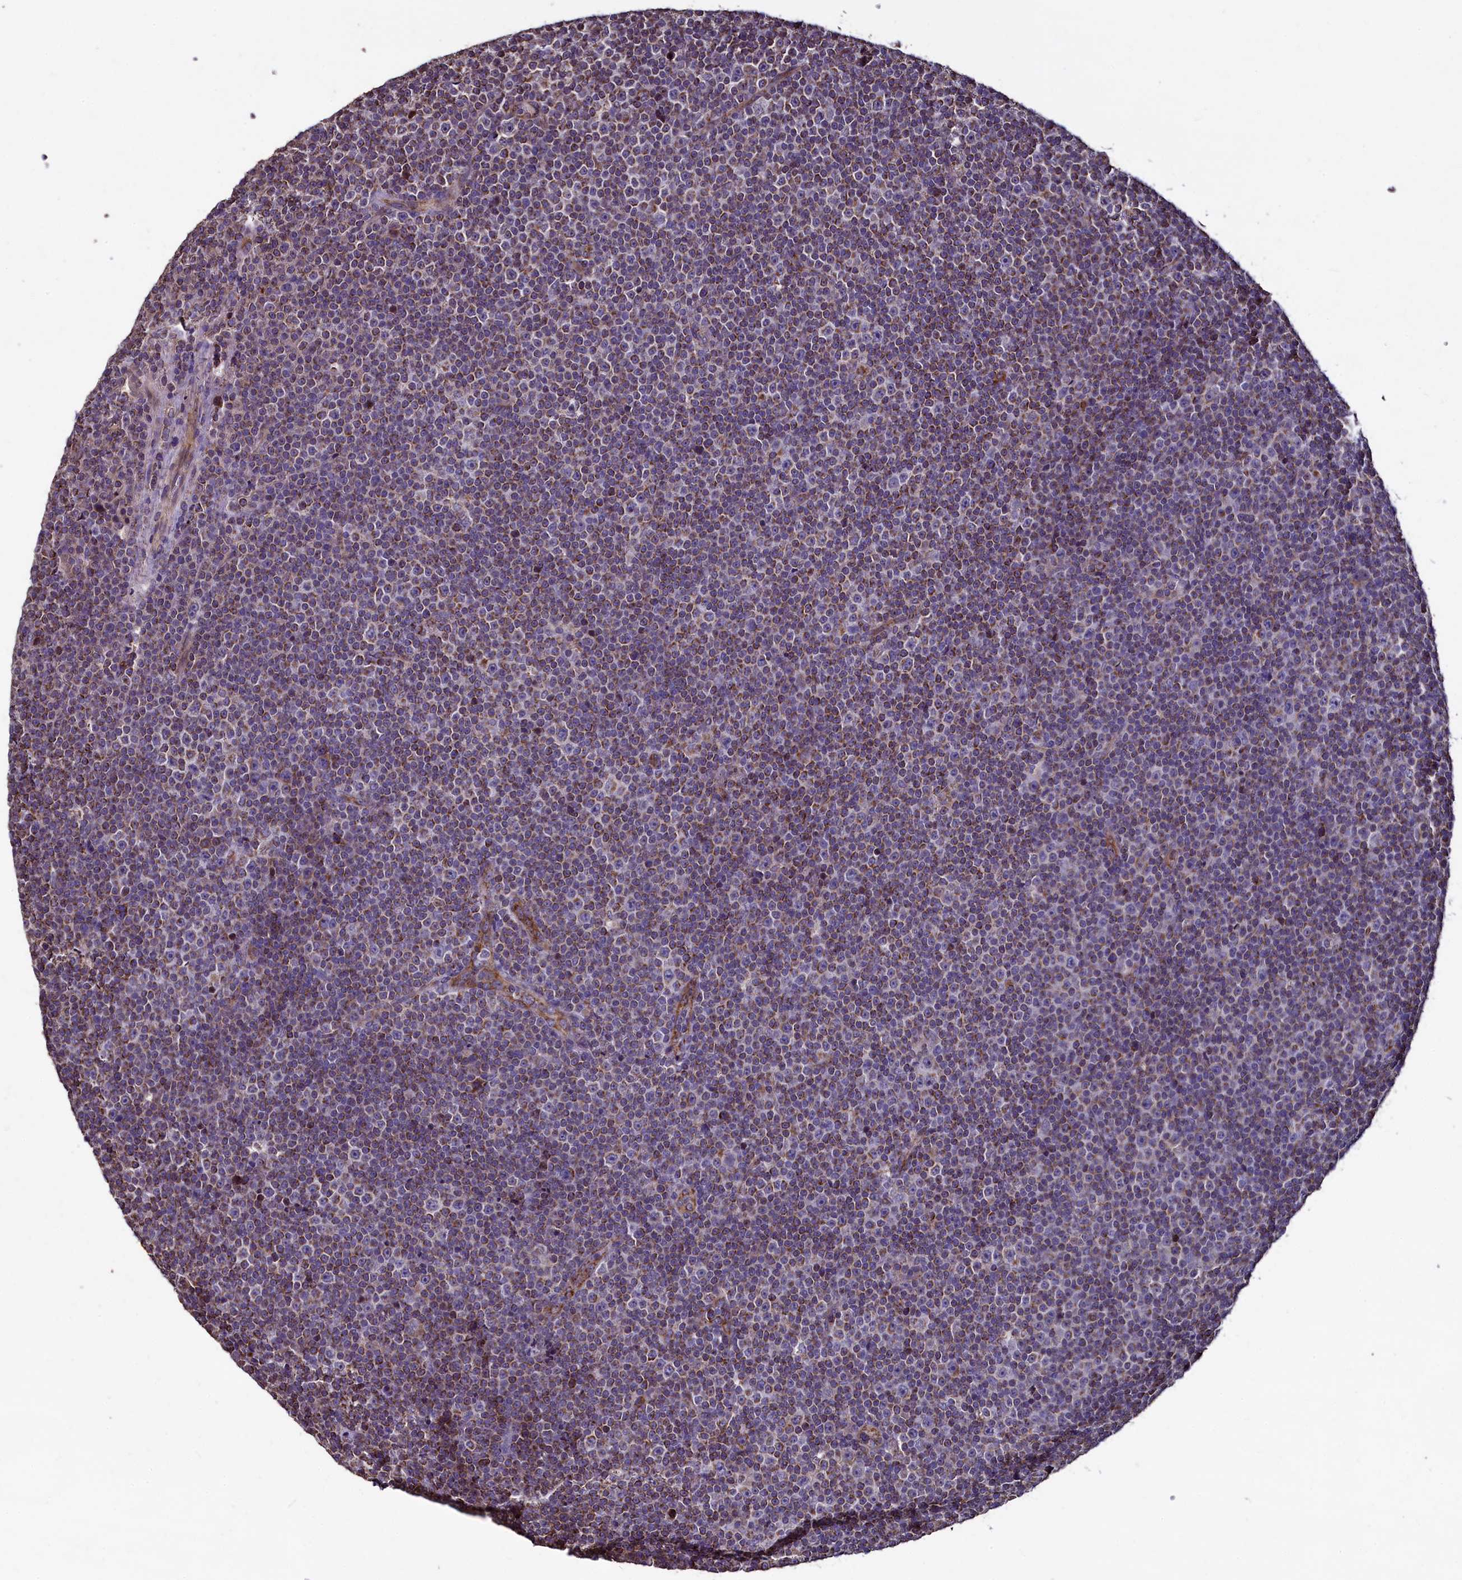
{"staining": {"intensity": "moderate", "quantity": ">75%", "location": "cytoplasmic/membranous"}, "tissue": "lymphoma", "cell_type": "Tumor cells", "image_type": "cancer", "snomed": [{"axis": "morphology", "description": "Malignant lymphoma, non-Hodgkin's type, Low grade"}, {"axis": "topography", "description": "Lymph node"}], "caption": "Immunohistochemistry image of malignant lymphoma, non-Hodgkin's type (low-grade) stained for a protein (brown), which shows medium levels of moderate cytoplasmic/membranous expression in approximately >75% of tumor cells.", "gene": "COQ9", "patient": {"sex": "female", "age": 67}}